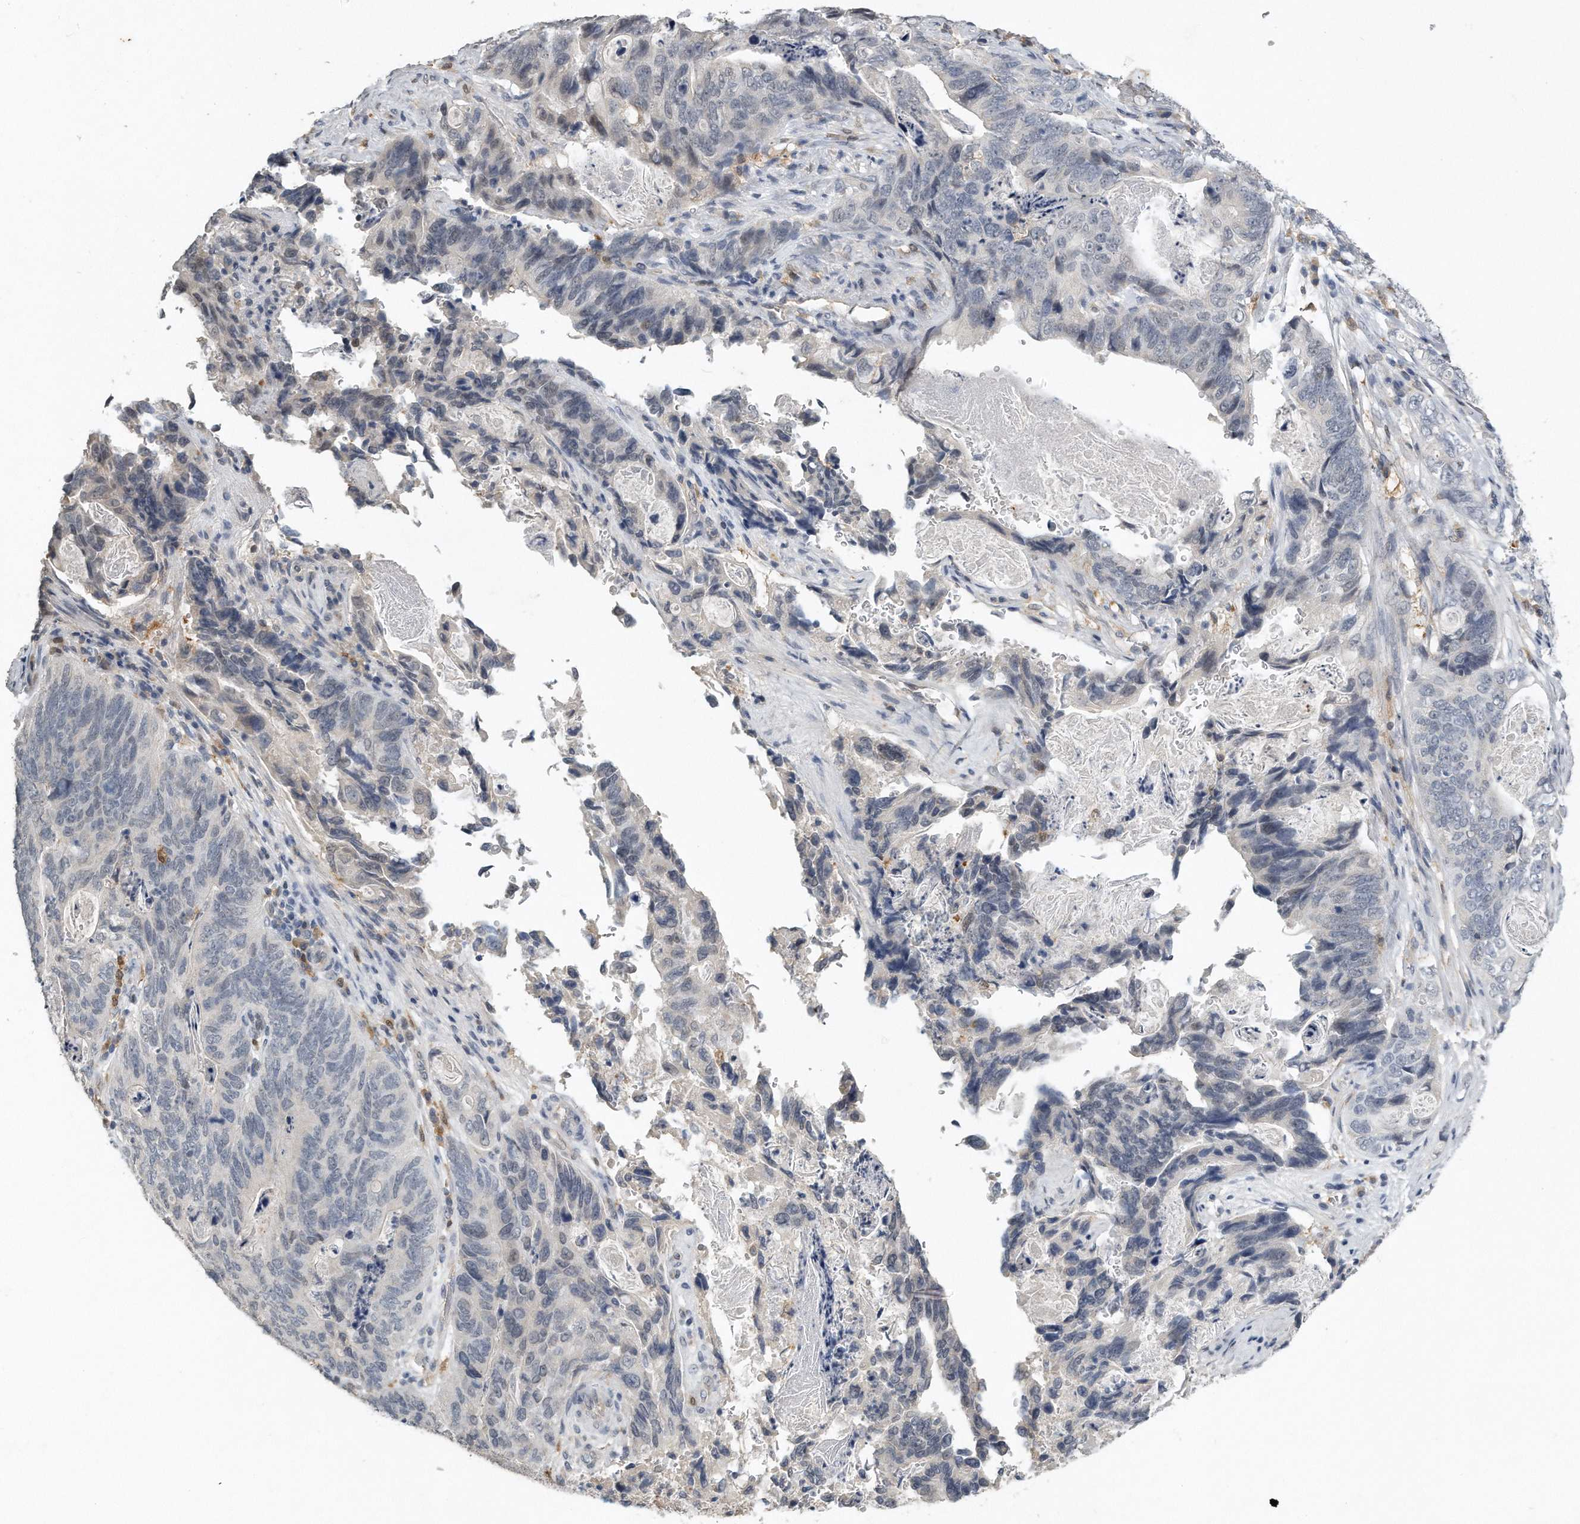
{"staining": {"intensity": "negative", "quantity": "none", "location": "none"}, "tissue": "stomach cancer", "cell_type": "Tumor cells", "image_type": "cancer", "snomed": [{"axis": "morphology", "description": "Normal tissue, NOS"}, {"axis": "morphology", "description": "Adenocarcinoma, NOS"}, {"axis": "topography", "description": "Stomach"}], "caption": "Immunohistochemistry (IHC) photomicrograph of stomach cancer stained for a protein (brown), which exhibits no positivity in tumor cells. (Stains: DAB (3,3'-diaminobenzidine) immunohistochemistry with hematoxylin counter stain, Microscopy: brightfield microscopy at high magnification).", "gene": "CAMK1", "patient": {"sex": "female", "age": 89}}